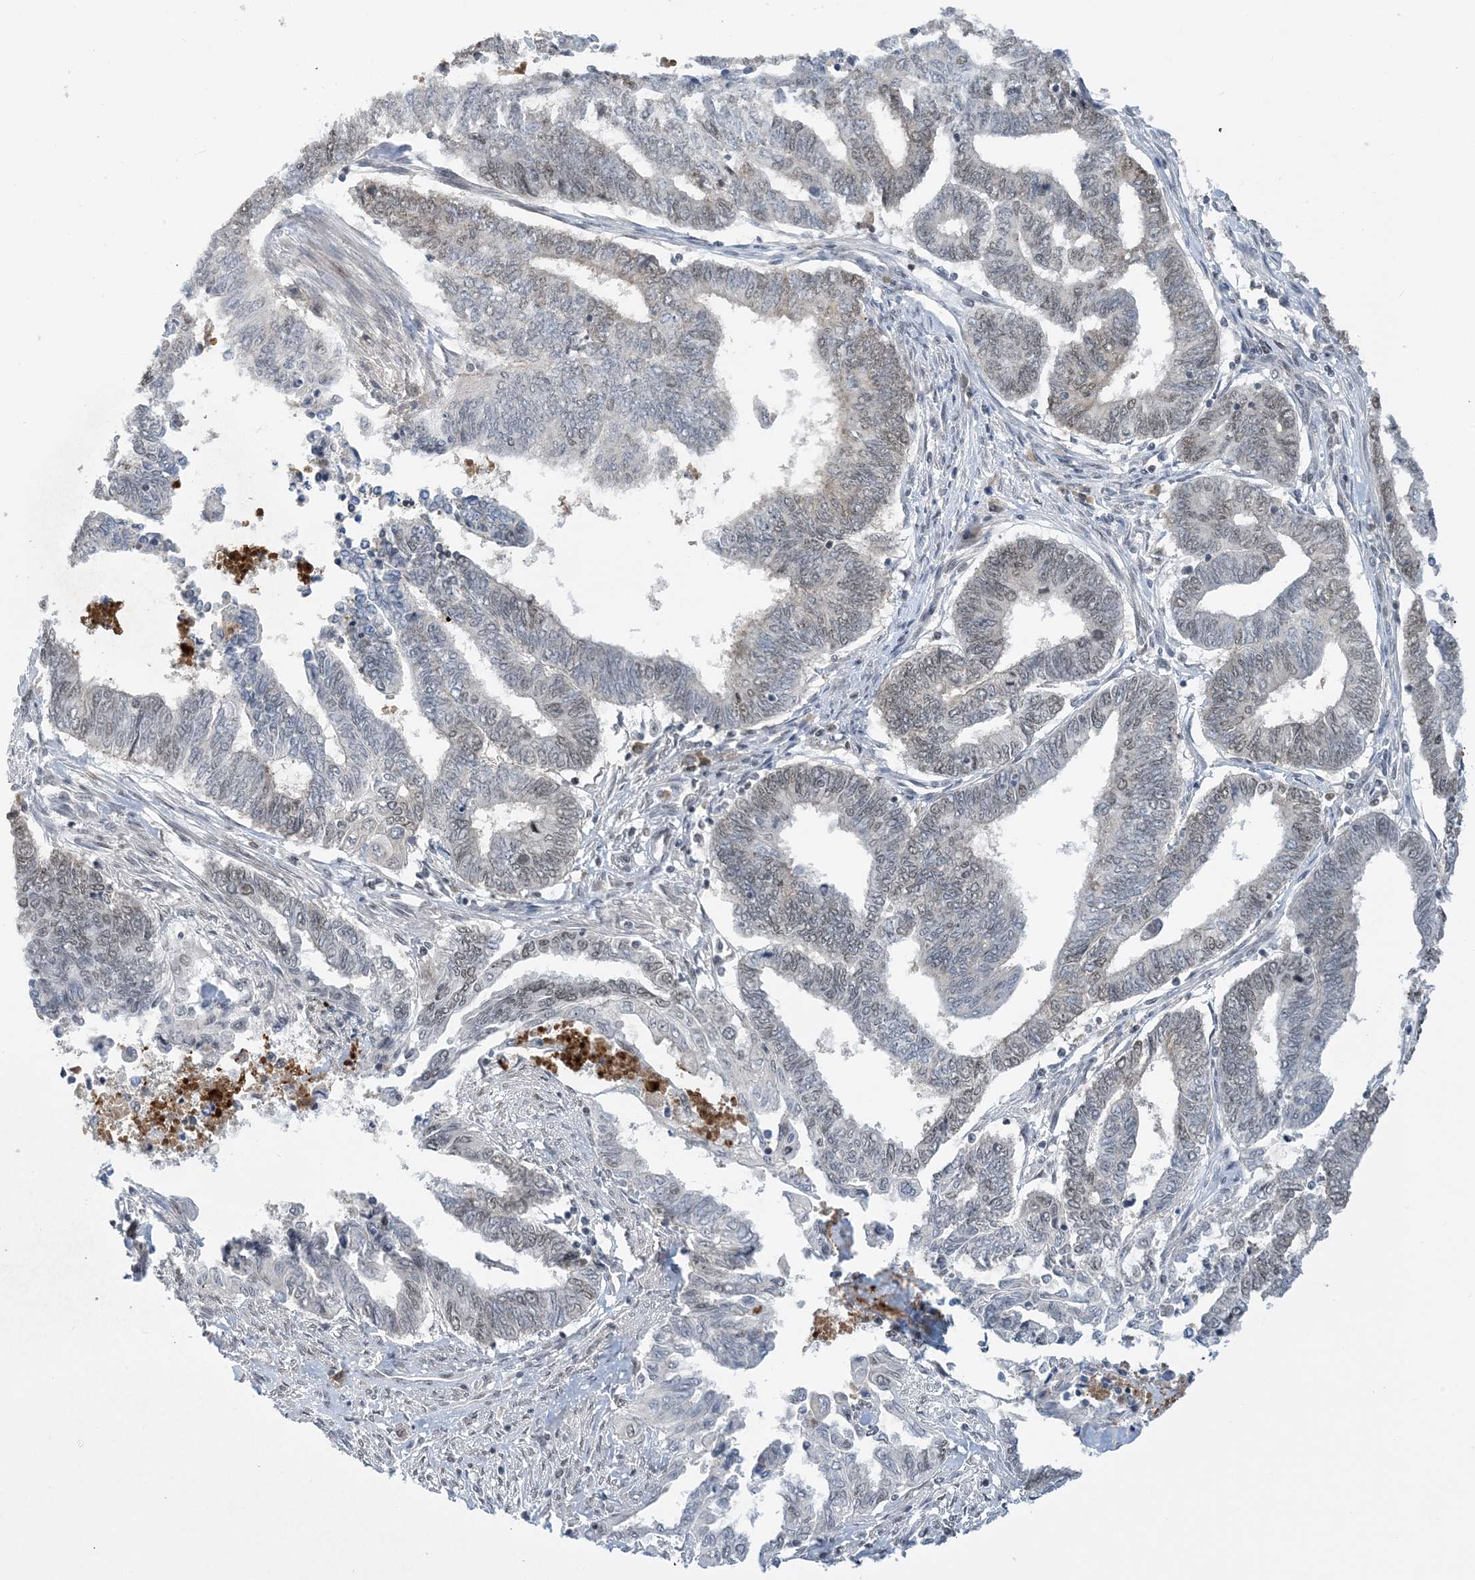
{"staining": {"intensity": "negative", "quantity": "none", "location": "none"}, "tissue": "endometrial cancer", "cell_type": "Tumor cells", "image_type": "cancer", "snomed": [{"axis": "morphology", "description": "Adenocarcinoma, NOS"}, {"axis": "topography", "description": "Uterus"}, {"axis": "topography", "description": "Endometrium"}], "caption": "Tumor cells show no significant protein positivity in endometrial cancer (adenocarcinoma). Nuclei are stained in blue.", "gene": "ACYP2", "patient": {"sex": "female", "age": 70}}